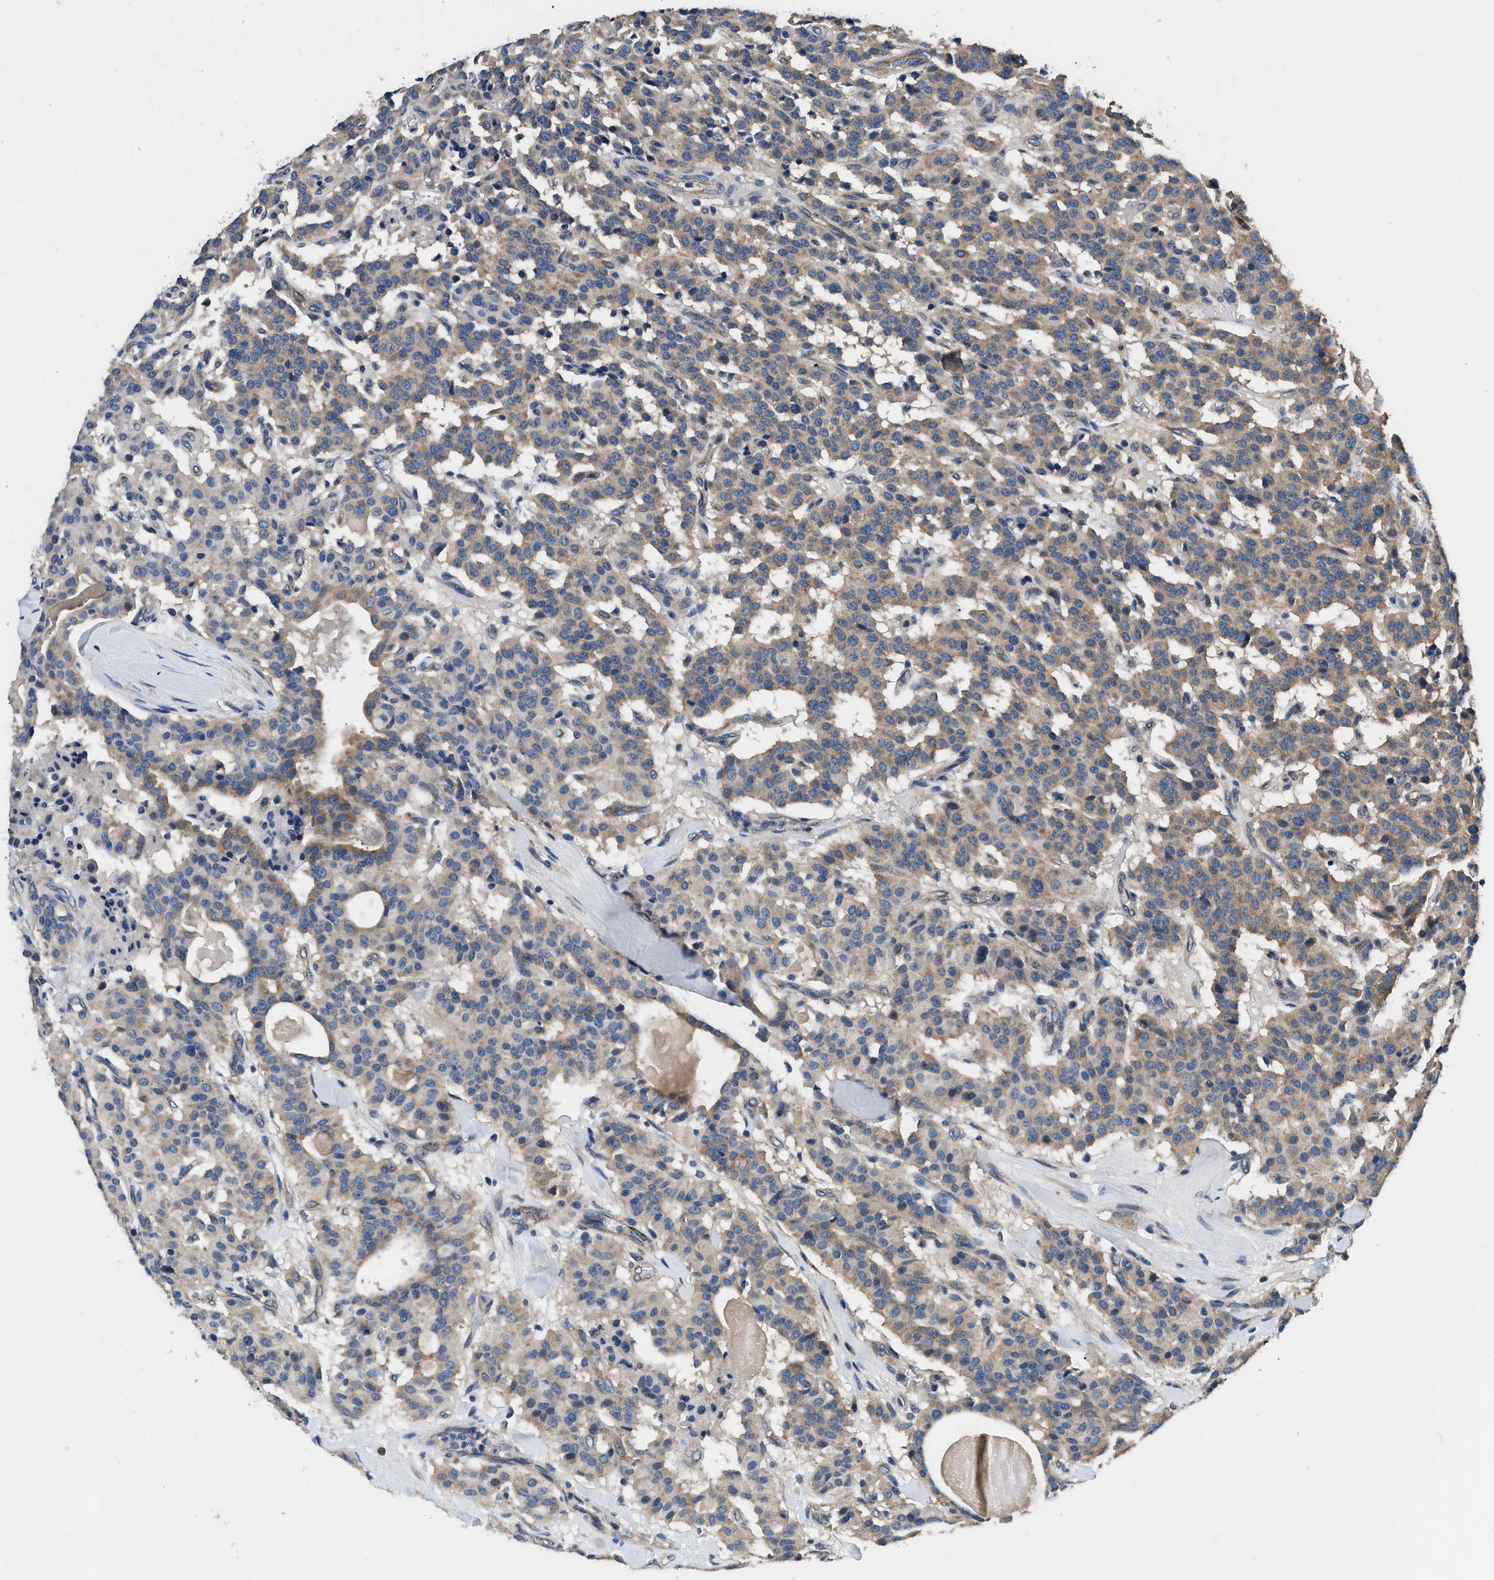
{"staining": {"intensity": "weak", "quantity": ">75%", "location": "cytoplasmic/membranous"}, "tissue": "carcinoid", "cell_type": "Tumor cells", "image_type": "cancer", "snomed": [{"axis": "morphology", "description": "Carcinoid, malignant, NOS"}, {"axis": "topography", "description": "Lung"}], "caption": "DAB (3,3'-diaminobenzidine) immunohistochemical staining of malignant carcinoid shows weak cytoplasmic/membranous protein positivity in about >75% of tumor cells.", "gene": "DHRS7B", "patient": {"sex": "male", "age": 30}}